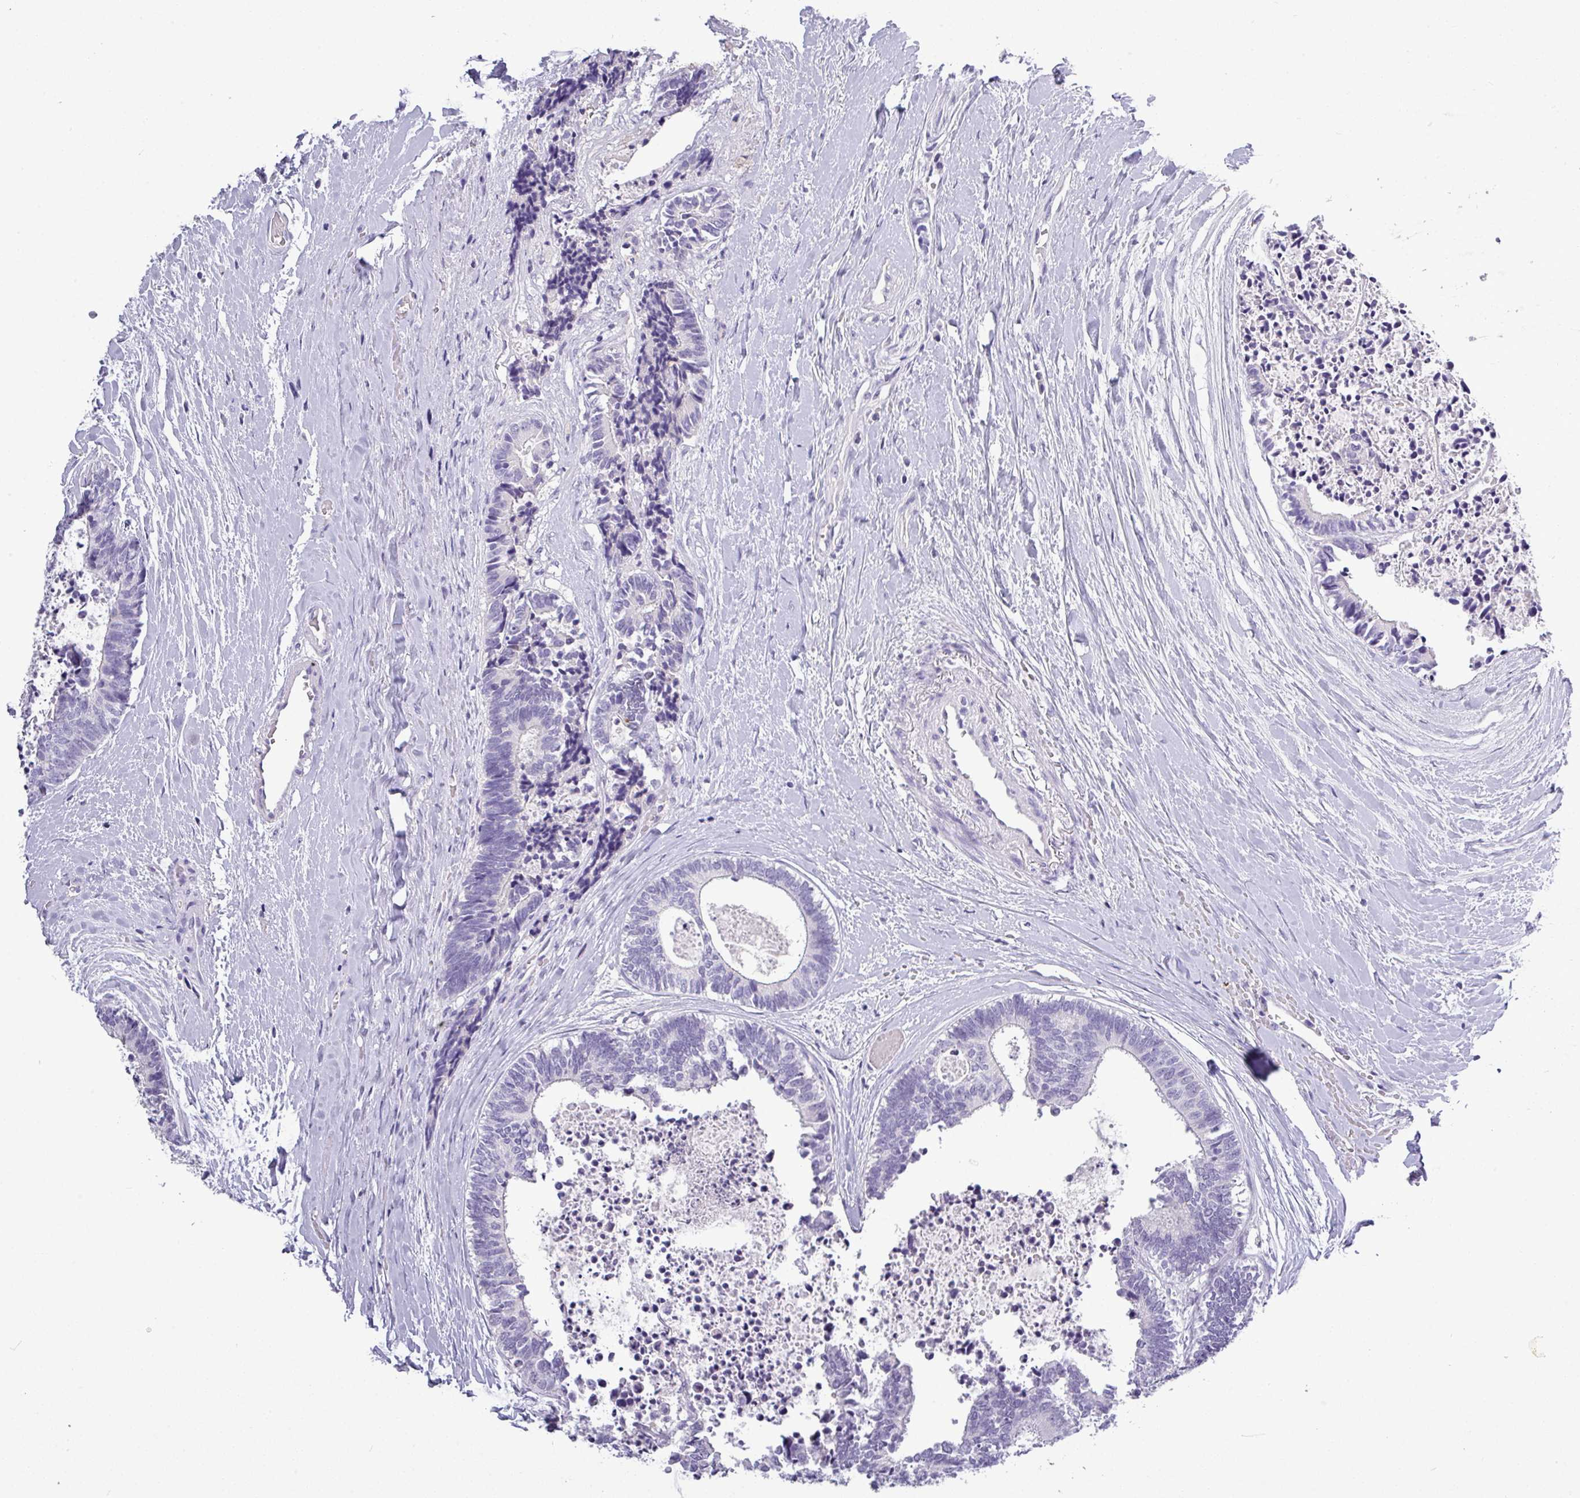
{"staining": {"intensity": "negative", "quantity": "none", "location": "none"}, "tissue": "colorectal cancer", "cell_type": "Tumor cells", "image_type": "cancer", "snomed": [{"axis": "morphology", "description": "Adenocarcinoma, NOS"}, {"axis": "topography", "description": "Colon"}, {"axis": "topography", "description": "Rectum"}], "caption": "This is a photomicrograph of IHC staining of colorectal adenocarcinoma, which shows no positivity in tumor cells.", "gene": "TMEM91", "patient": {"sex": "male", "age": 57}}